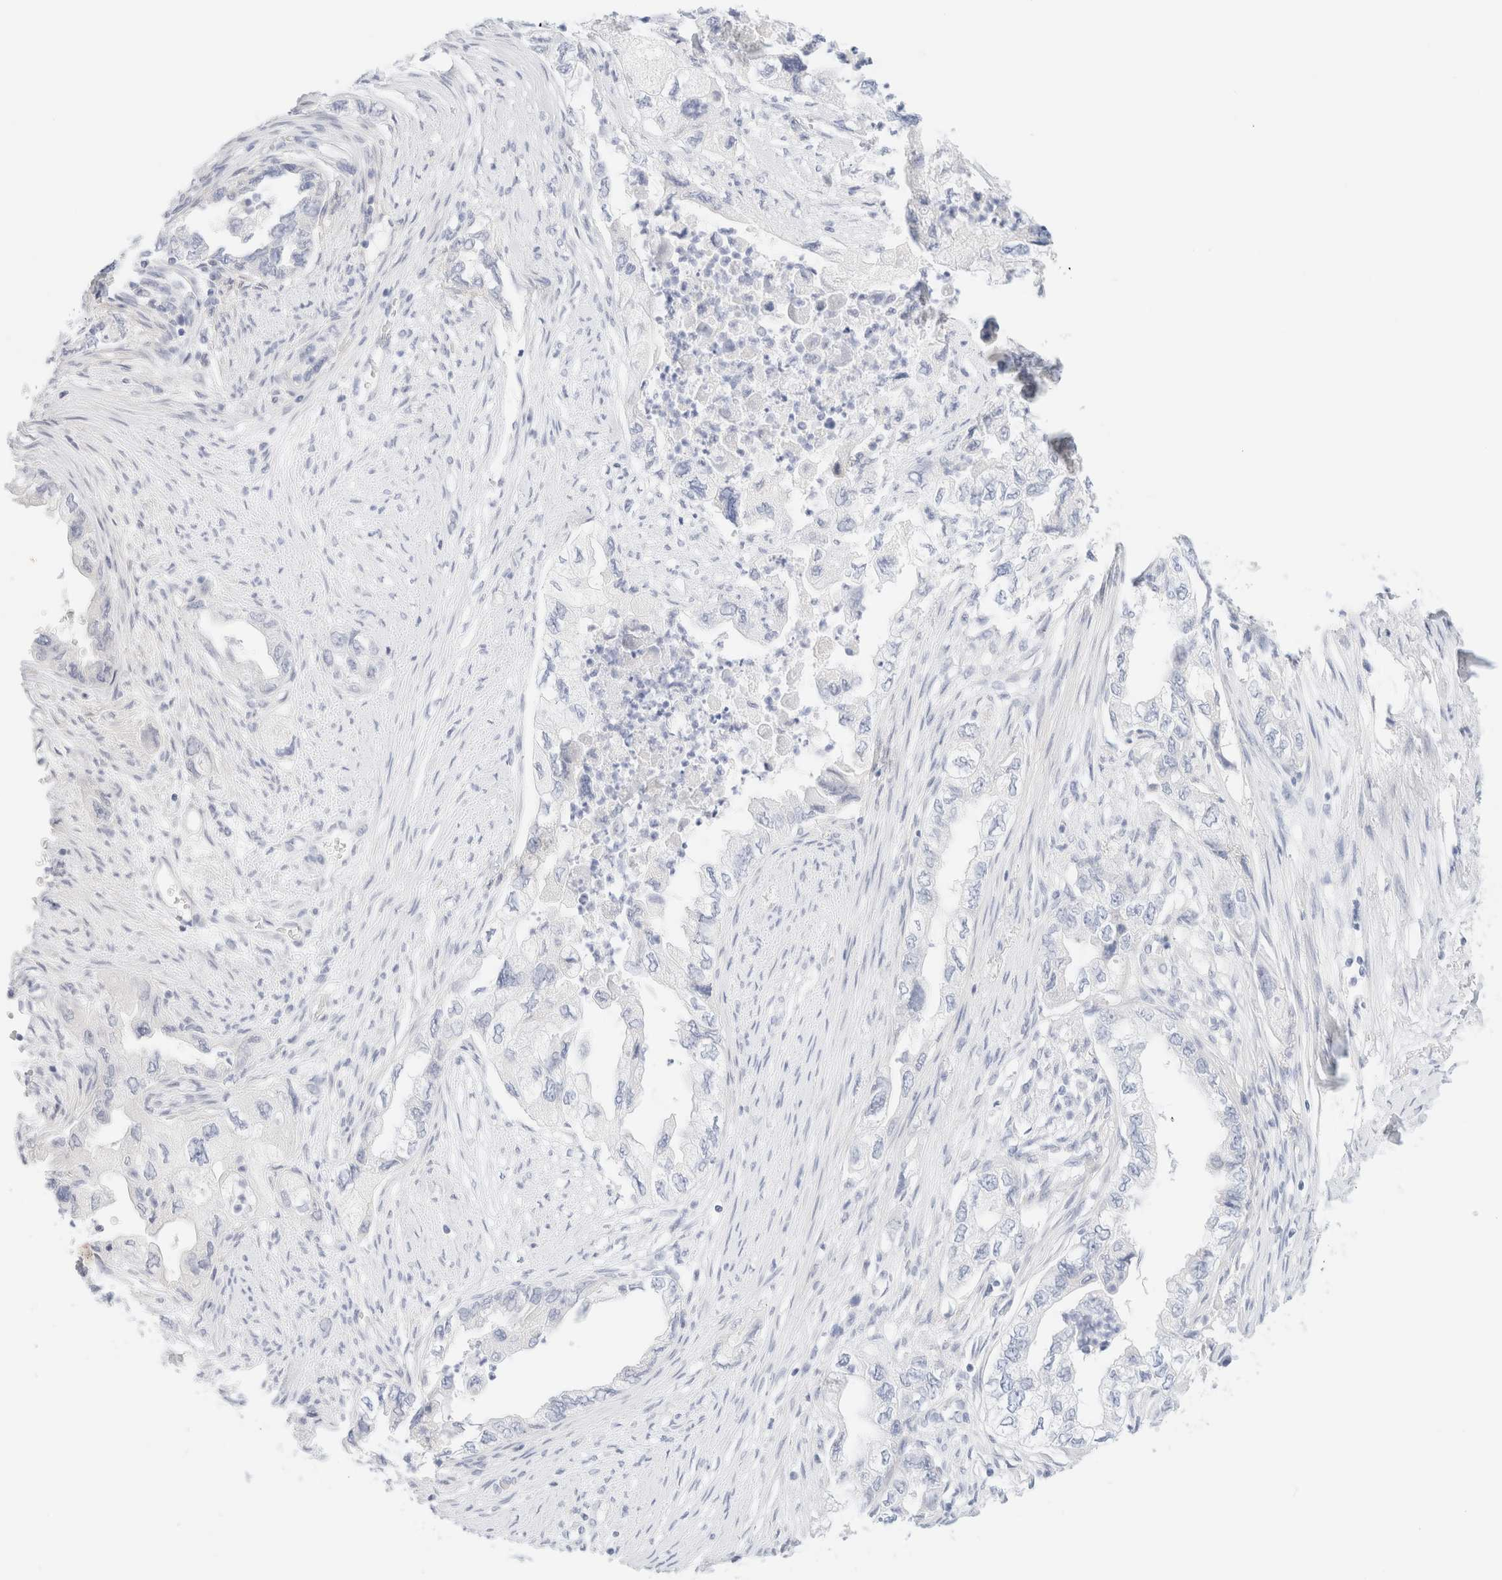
{"staining": {"intensity": "negative", "quantity": "none", "location": "none"}, "tissue": "pancreatic cancer", "cell_type": "Tumor cells", "image_type": "cancer", "snomed": [{"axis": "morphology", "description": "Adenocarcinoma, NOS"}, {"axis": "topography", "description": "Pancreas"}], "caption": "Immunohistochemical staining of human pancreatic adenocarcinoma shows no significant positivity in tumor cells.", "gene": "DPYS", "patient": {"sex": "female", "age": 73}}